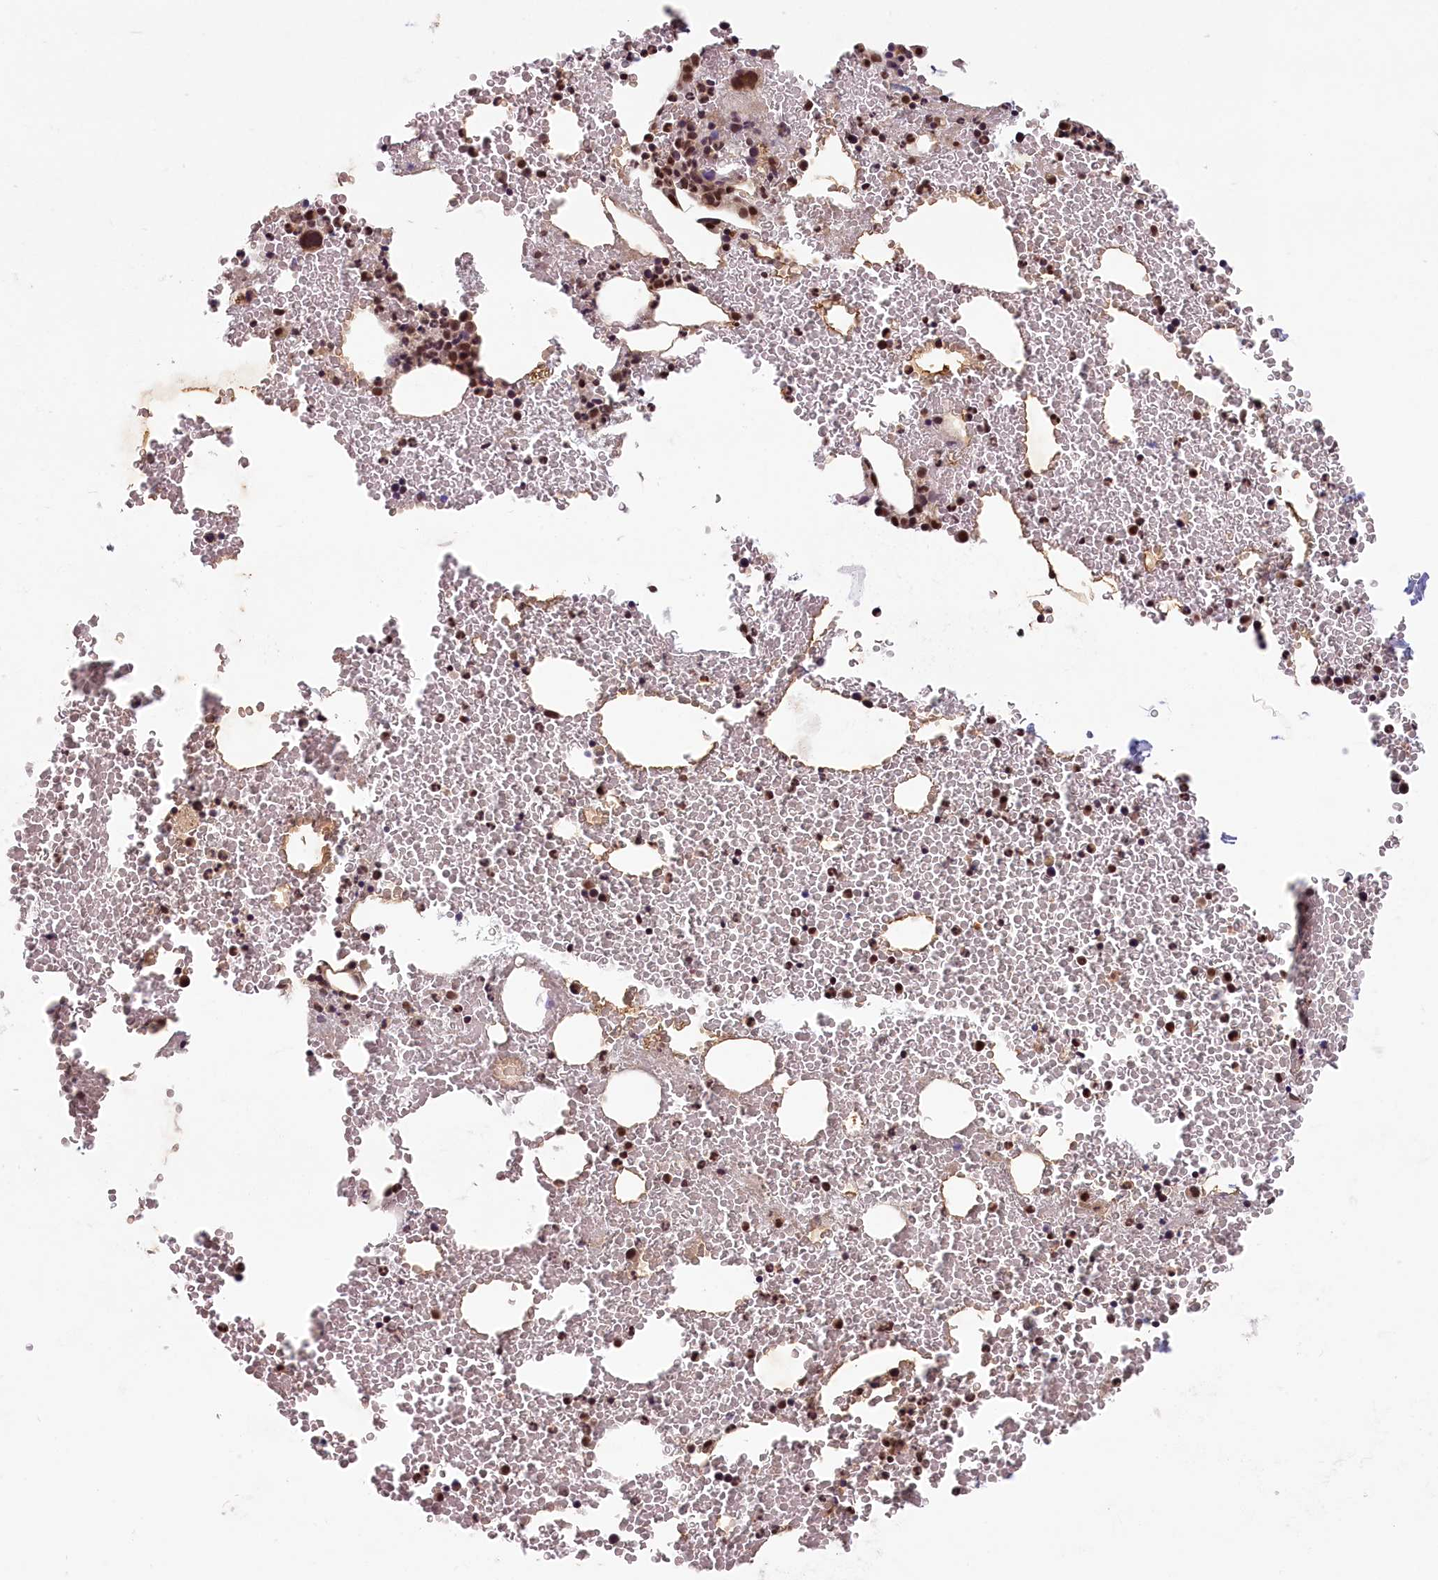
{"staining": {"intensity": "moderate", "quantity": "25%-75%", "location": "nuclear"}, "tissue": "bone marrow", "cell_type": "Hematopoietic cells", "image_type": "normal", "snomed": [{"axis": "morphology", "description": "Normal tissue, NOS"}, {"axis": "morphology", "description": "Inflammation, NOS"}, {"axis": "topography", "description": "Bone marrow"}], "caption": "Bone marrow stained with DAB immunohistochemistry reveals medium levels of moderate nuclear positivity in about 25%-75% of hematopoietic cells.", "gene": "KCNK6", "patient": {"sex": "female", "age": 78}}